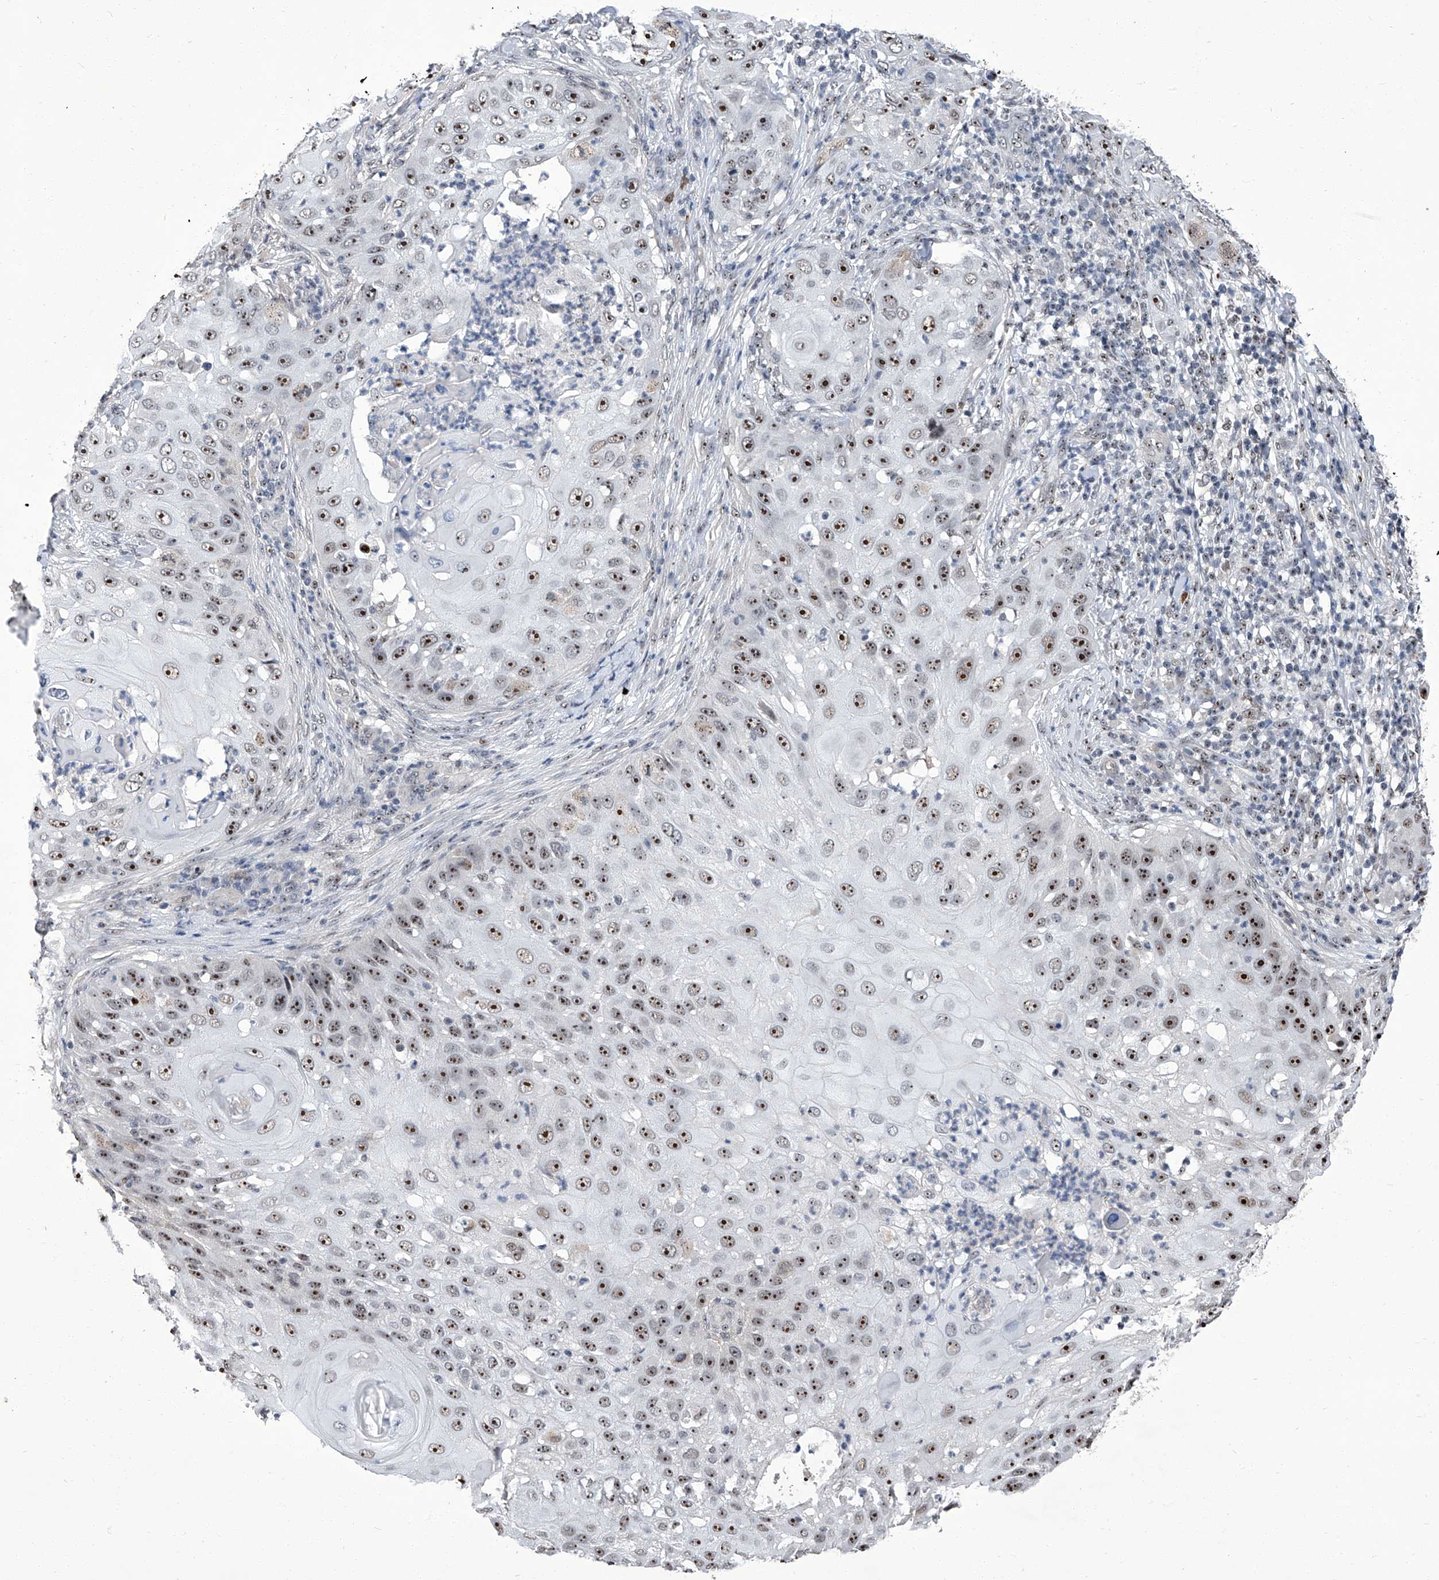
{"staining": {"intensity": "strong", "quantity": ">75%", "location": "nuclear"}, "tissue": "skin cancer", "cell_type": "Tumor cells", "image_type": "cancer", "snomed": [{"axis": "morphology", "description": "Squamous cell carcinoma, NOS"}, {"axis": "topography", "description": "Skin"}], "caption": "There is high levels of strong nuclear staining in tumor cells of skin cancer, as demonstrated by immunohistochemical staining (brown color).", "gene": "CMTR1", "patient": {"sex": "female", "age": 44}}